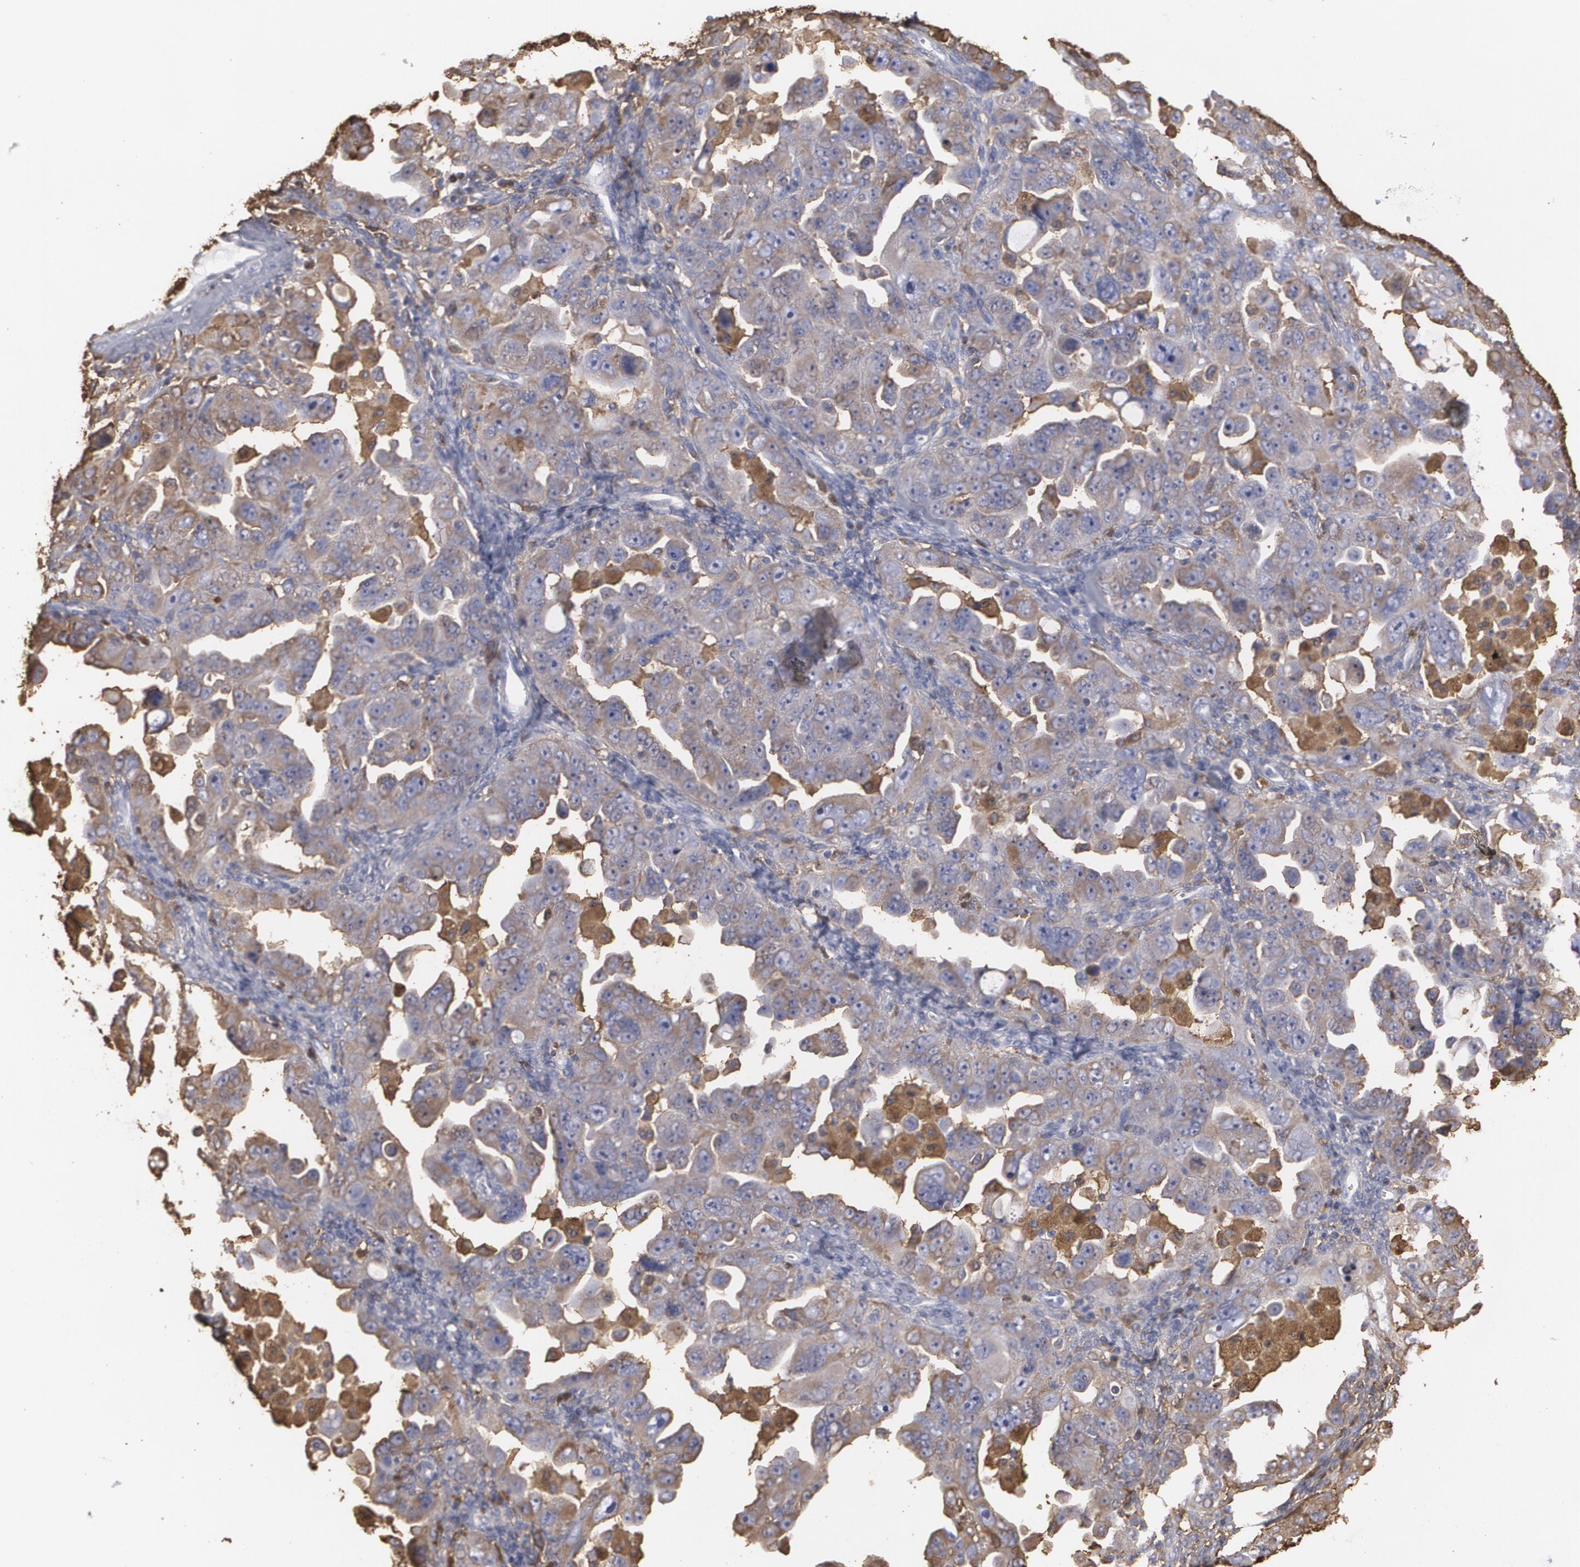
{"staining": {"intensity": "weak", "quantity": "25%-75%", "location": "cytoplasmic/membranous"}, "tissue": "ovarian cancer", "cell_type": "Tumor cells", "image_type": "cancer", "snomed": [{"axis": "morphology", "description": "Cystadenocarcinoma, serous, NOS"}, {"axis": "topography", "description": "Ovary"}], "caption": "Serous cystadenocarcinoma (ovarian) stained for a protein shows weak cytoplasmic/membranous positivity in tumor cells.", "gene": "ODC1", "patient": {"sex": "female", "age": 66}}